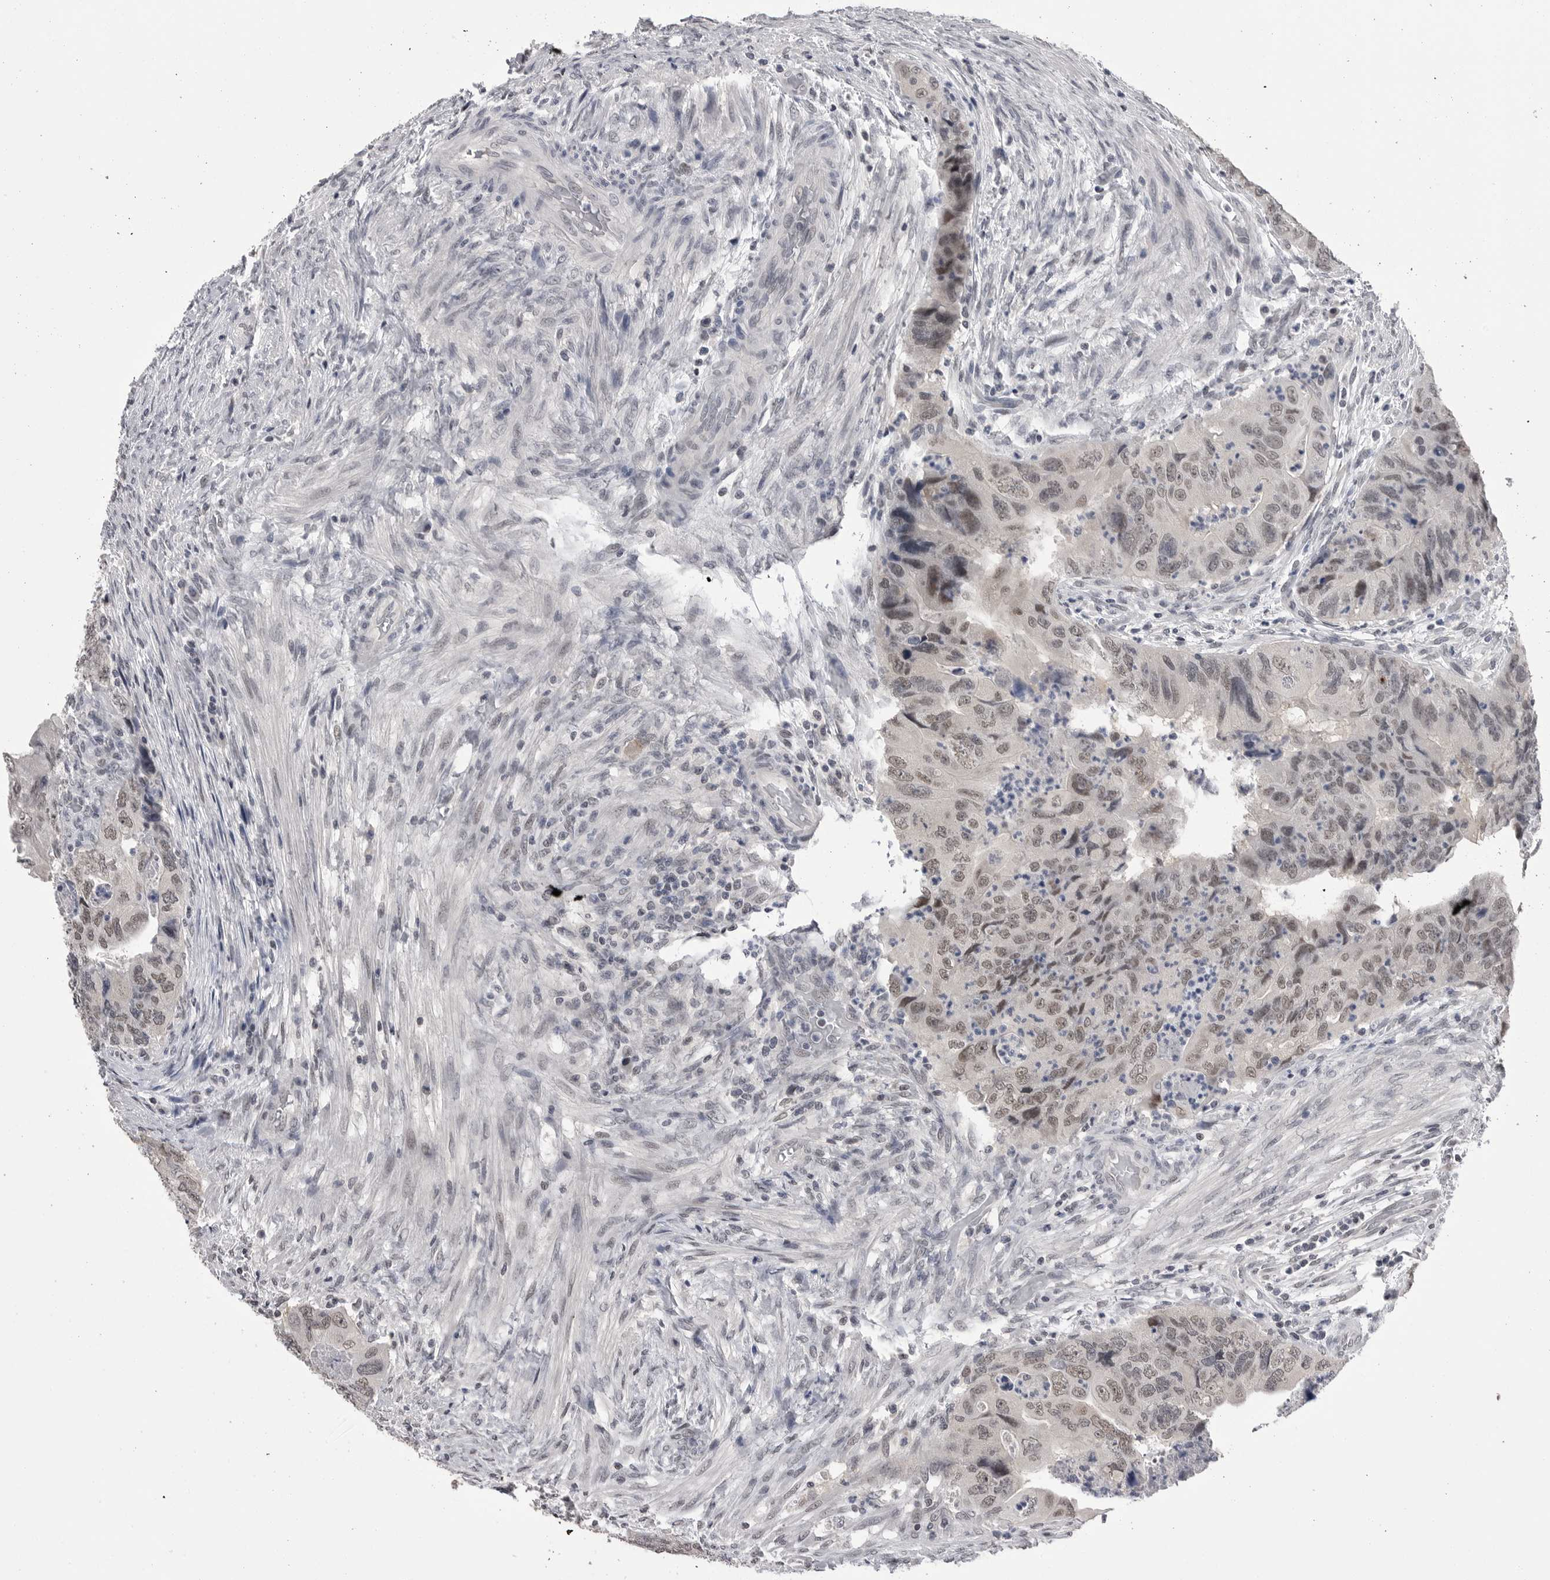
{"staining": {"intensity": "weak", "quantity": ">75%", "location": "nuclear"}, "tissue": "colorectal cancer", "cell_type": "Tumor cells", "image_type": "cancer", "snomed": [{"axis": "morphology", "description": "Adenocarcinoma, NOS"}, {"axis": "topography", "description": "Rectum"}], "caption": "Colorectal cancer (adenocarcinoma) tissue demonstrates weak nuclear positivity in approximately >75% of tumor cells", "gene": "DLG2", "patient": {"sex": "male", "age": 63}}